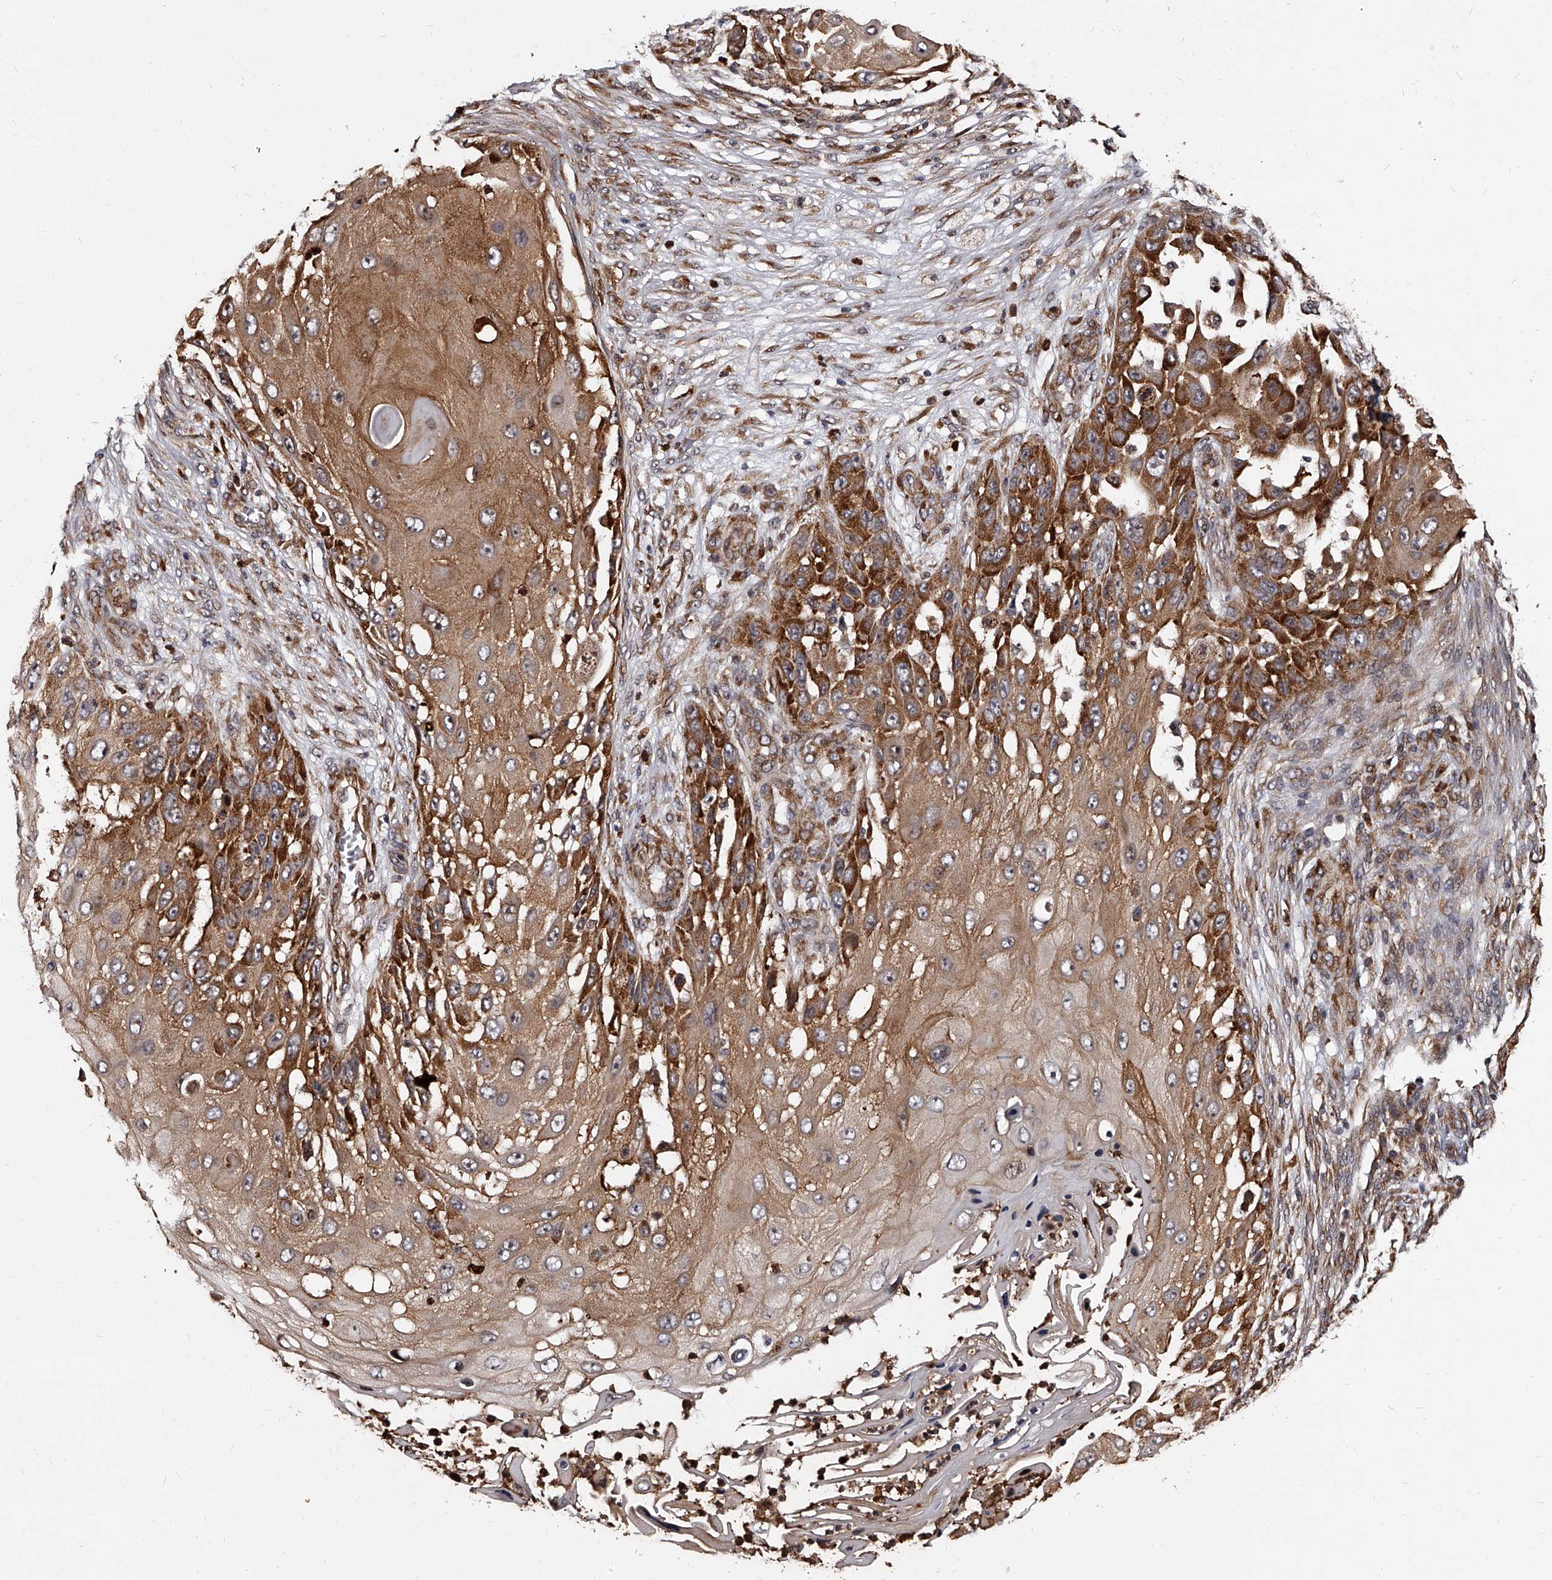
{"staining": {"intensity": "strong", "quantity": ">75%", "location": "cytoplasmic/membranous"}, "tissue": "skin cancer", "cell_type": "Tumor cells", "image_type": "cancer", "snomed": [{"axis": "morphology", "description": "Squamous cell carcinoma, NOS"}, {"axis": "topography", "description": "Skin"}], "caption": "Skin squamous cell carcinoma tissue shows strong cytoplasmic/membranous positivity in about >75% of tumor cells, visualized by immunohistochemistry.", "gene": "RSC1A1", "patient": {"sex": "female", "age": 44}}